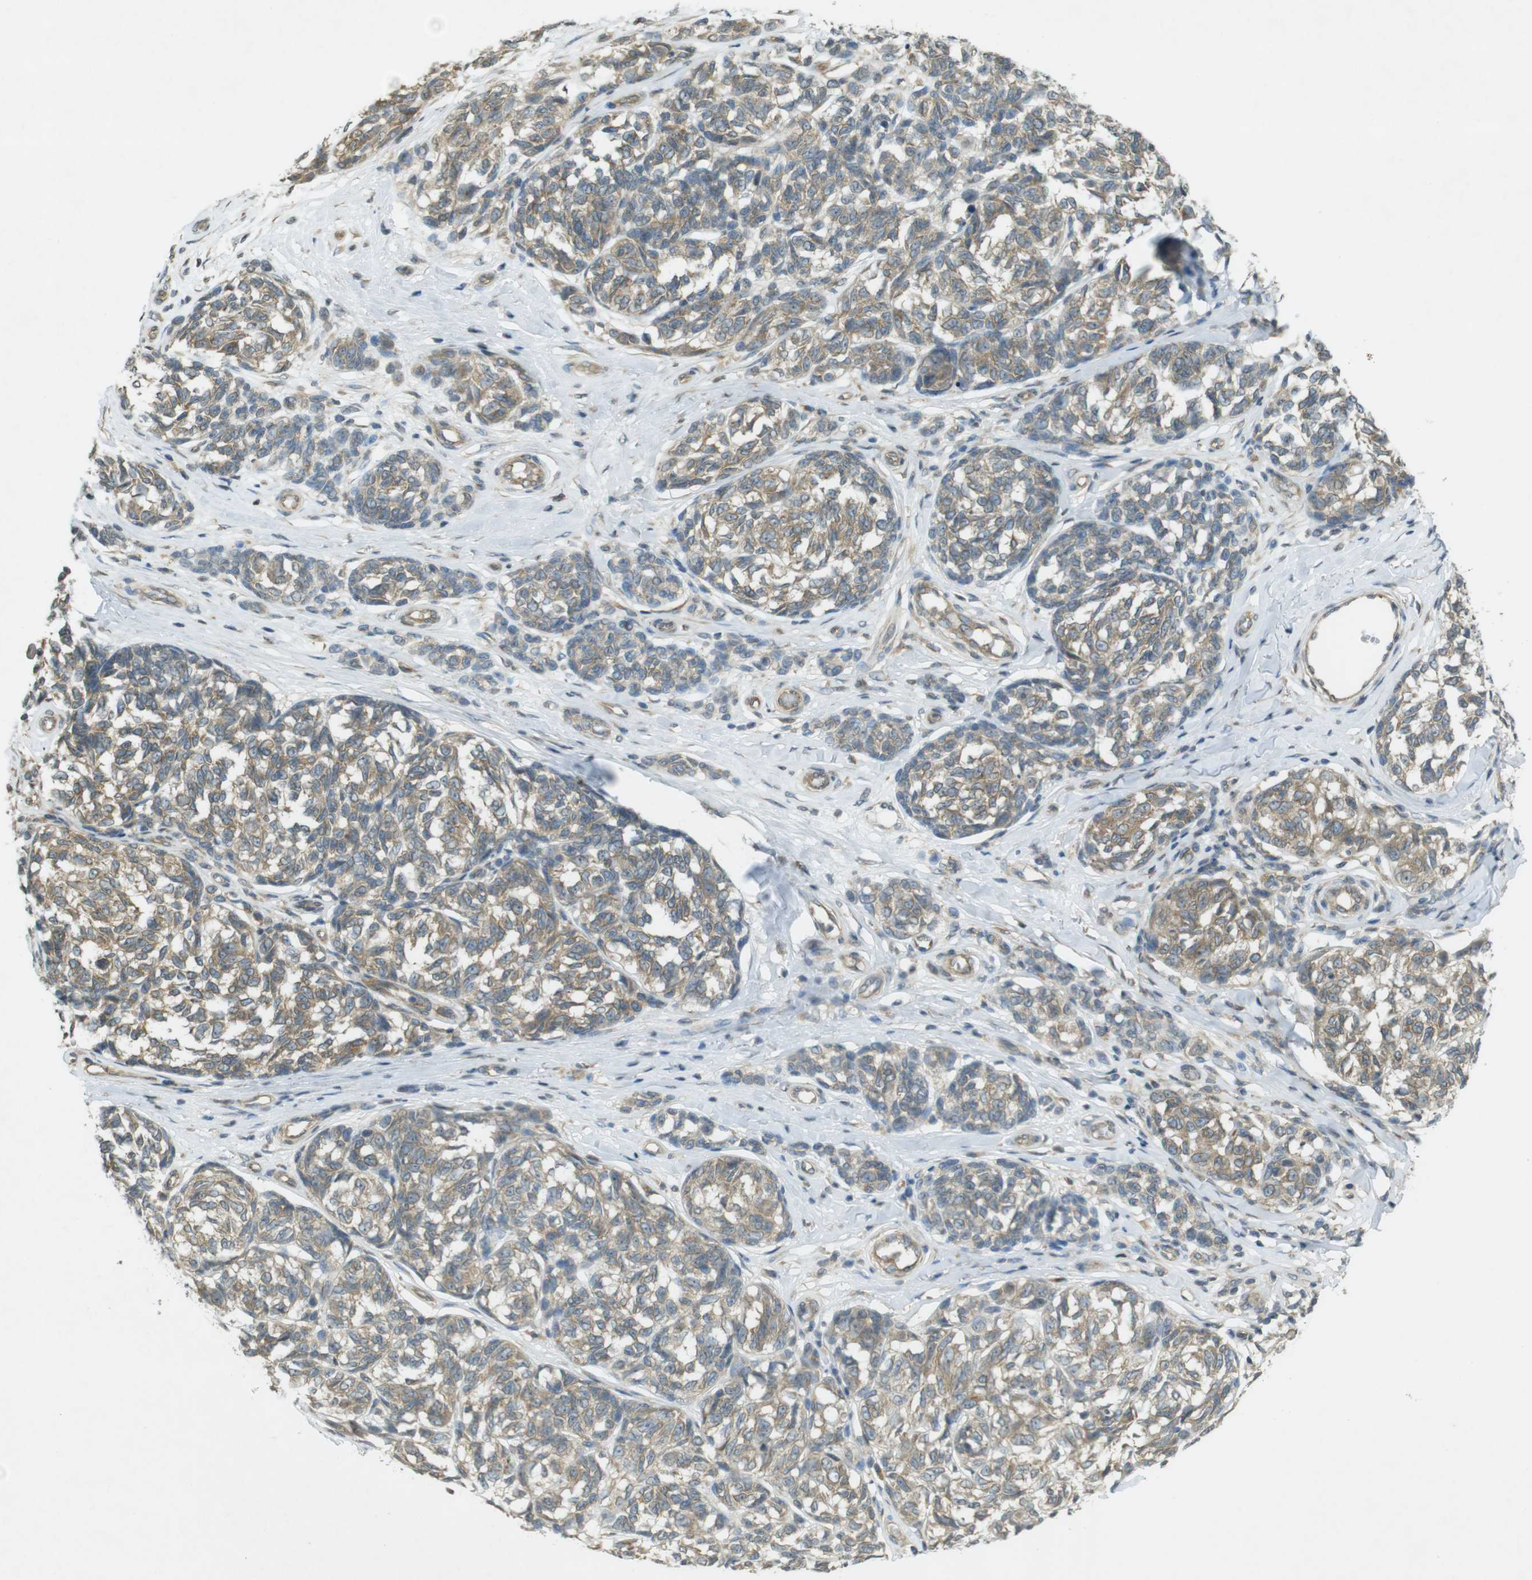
{"staining": {"intensity": "moderate", "quantity": ">75%", "location": "cytoplasmic/membranous"}, "tissue": "melanoma", "cell_type": "Tumor cells", "image_type": "cancer", "snomed": [{"axis": "morphology", "description": "Malignant melanoma, NOS"}, {"axis": "topography", "description": "Skin"}], "caption": "IHC image of neoplastic tissue: malignant melanoma stained using immunohistochemistry exhibits medium levels of moderate protein expression localized specifically in the cytoplasmic/membranous of tumor cells, appearing as a cytoplasmic/membranous brown color.", "gene": "KIF5B", "patient": {"sex": "female", "age": 64}}